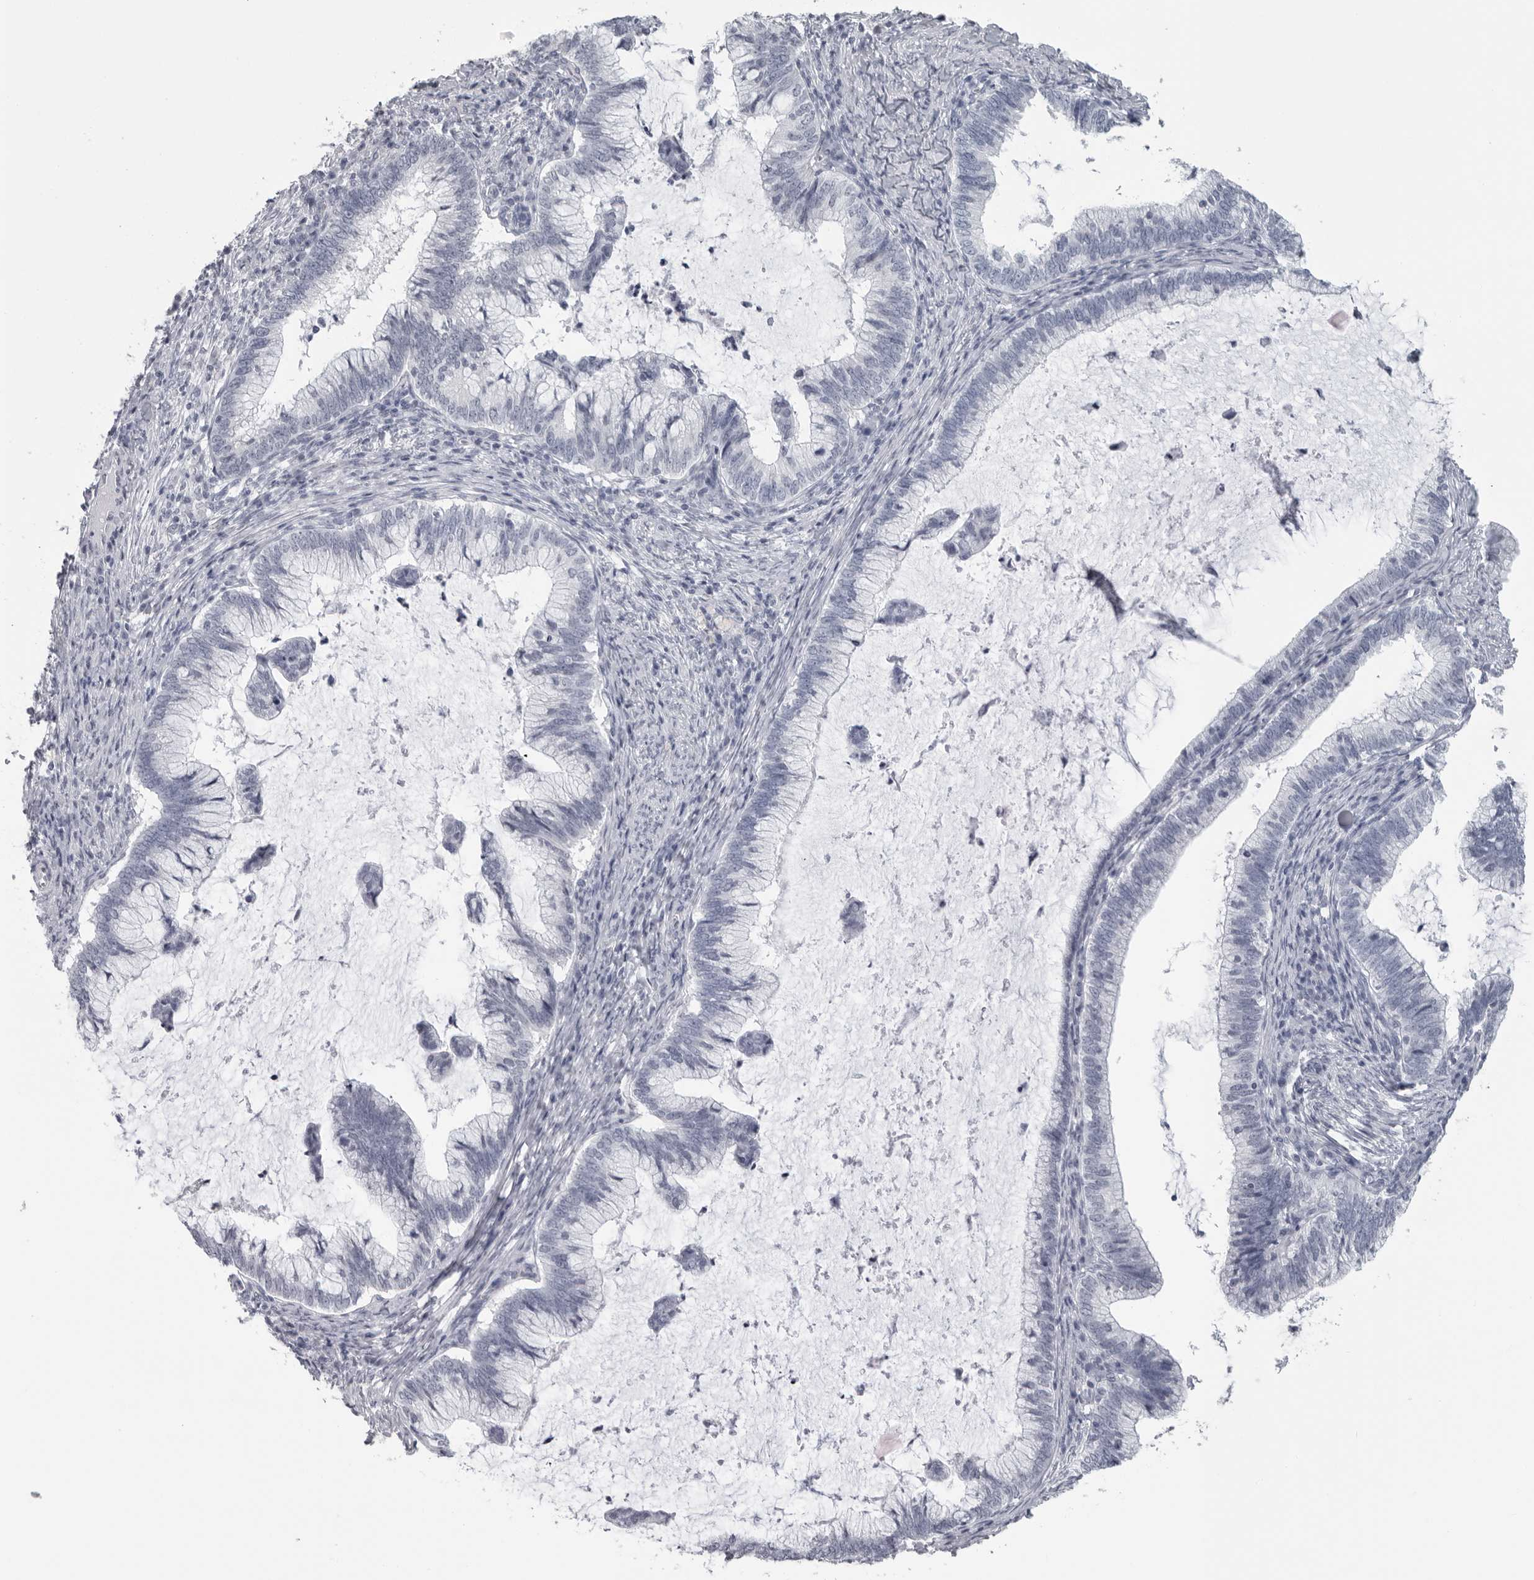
{"staining": {"intensity": "negative", "quantity": "none", "location": "none"}, "tissue": "cervical cancer", "cell_type": "Tumor cells", "image_type": "cancer", "snomed": [{"axis": "morphology", "description": "Adenocarcinoma, NOS"}, {"axis": "topography", "description": "Cervix"}], "caption": "A histopathology image of adenocarcinoma (cervical) stained for a protein shows no brown staining in tumor cells. (DAB (3,3'-diaminobenzidine) IHC, high magnification).", "gene": "OPLAH", "patient": {"sex": "female", "age": 36}}